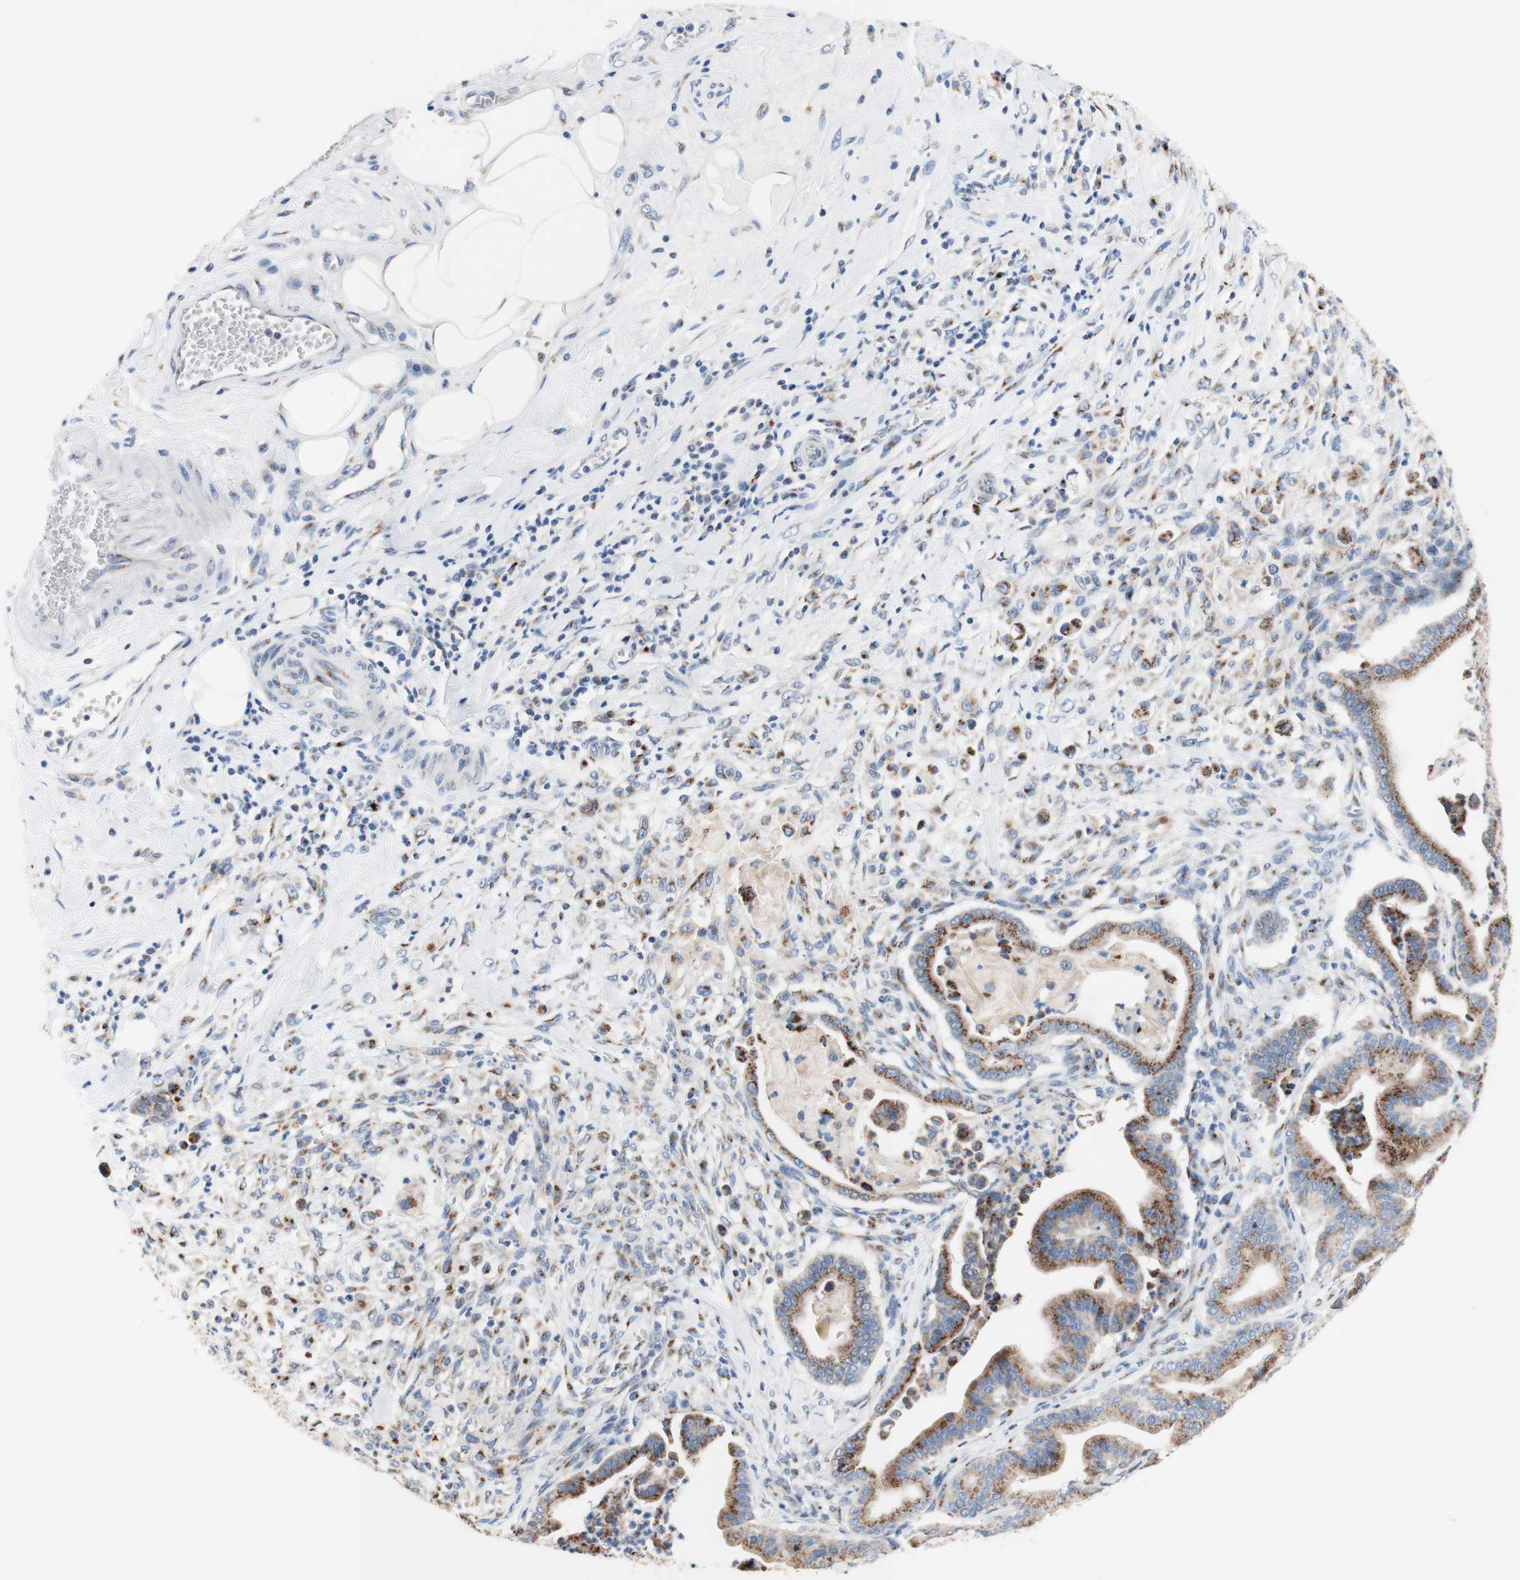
{"staining": {"intensity": "moderate", "quantity": ">75%", "location": "cytoplasmic/membranous"}, "tissue": "pancreatic cancer", "cell_type": "Tumor cells", "image_type": "cancer", "snomed": [{"axis": "morphology", "description": "Adenocarcinoma, NOS"}, {"axis": "topography", "description": "Pancreas"}], "caption": "Protein staining by immunohistochemistry (IHC) reveals moderate cytoplasmic/membranous positivity in approximately >75% of tumor cells in pancreatic adenocarcinoma.", "gene": "GALNT2", "patient": {"sex": "male", "age": 63}}